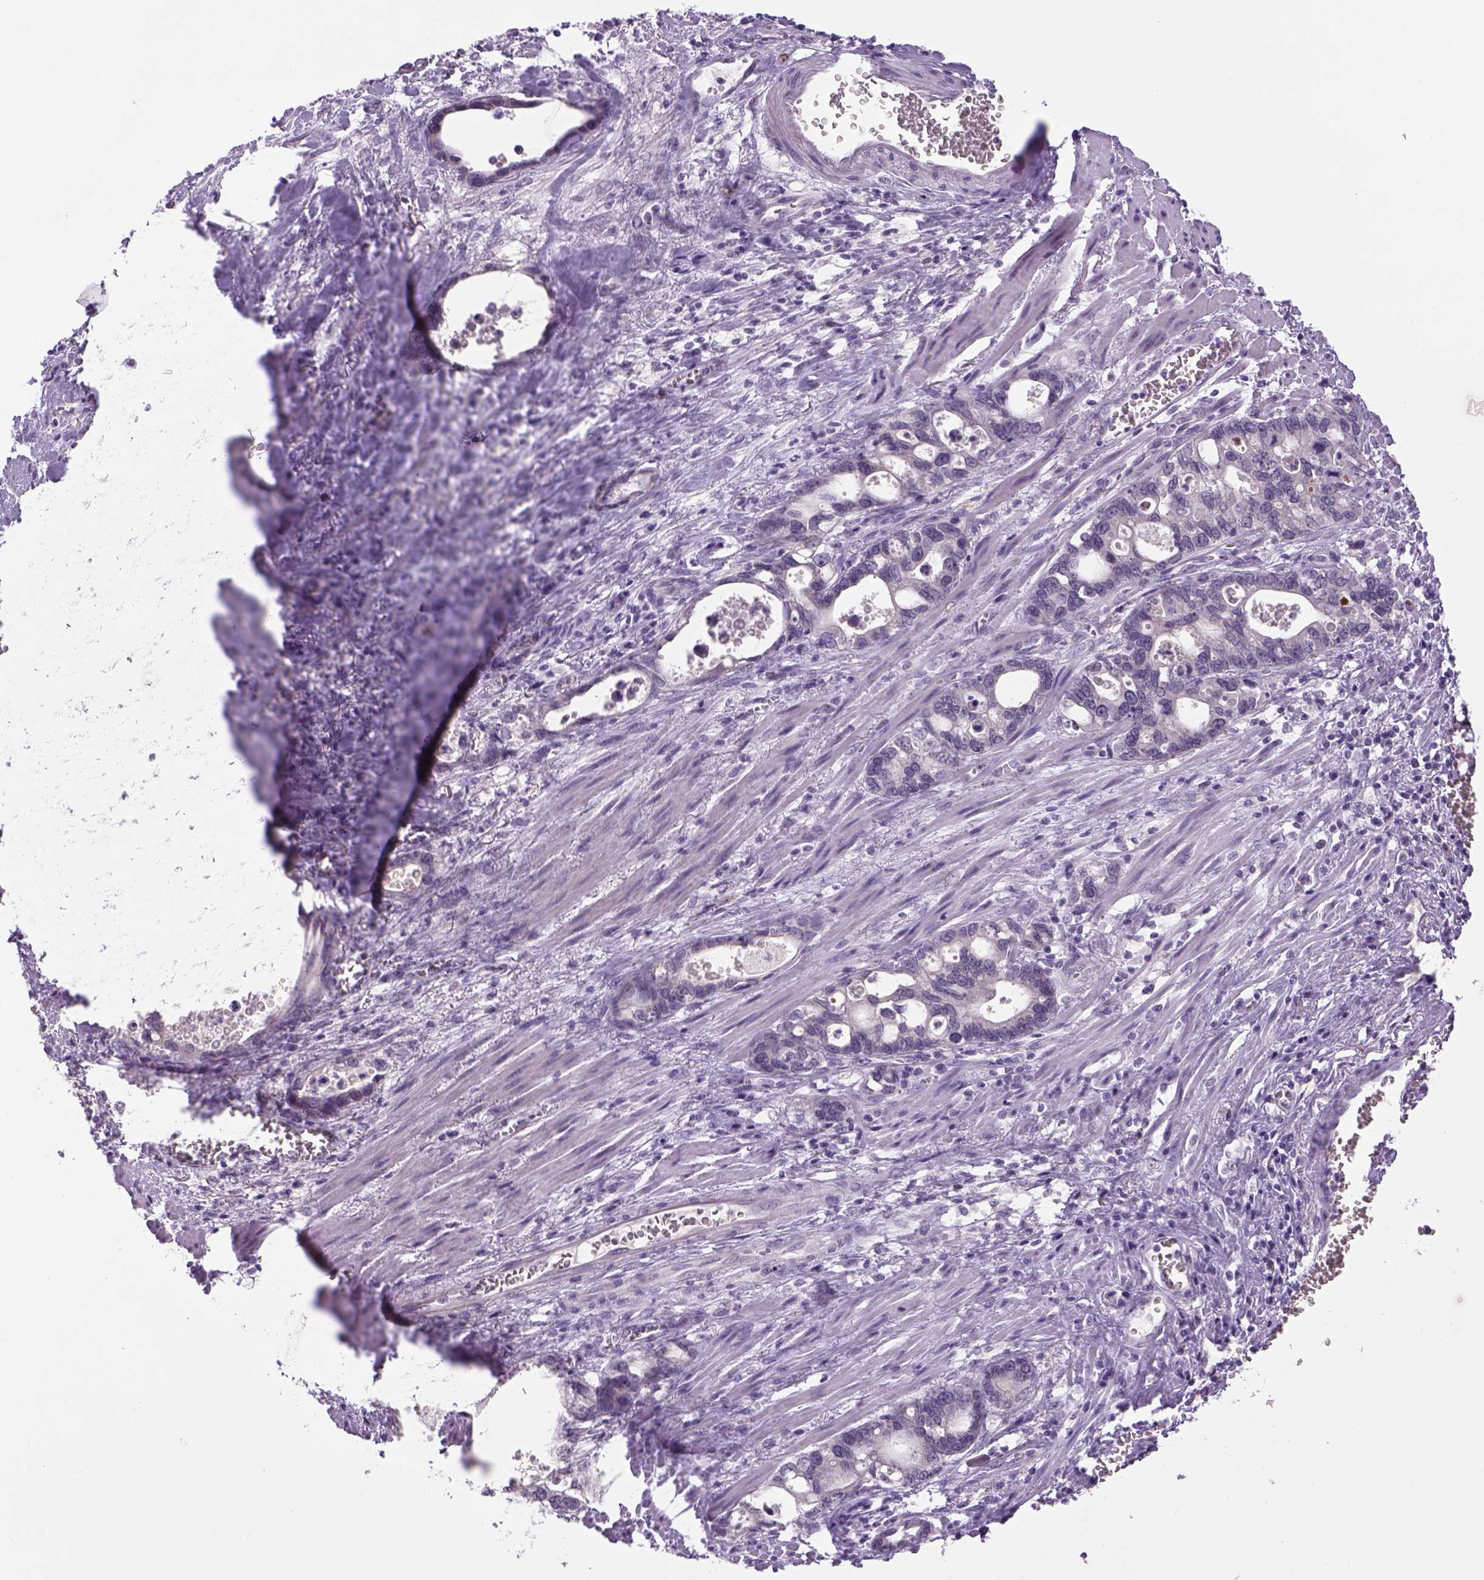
{"staining": {"intensity": "negative", "quantity": "none", "location": "none"}, "tissue": "stomach cancer", "cell_type": "Tumor cells", "image_type": "cancer", "snomed": [{"axis": "morphology", "description": "Normal tissue, NOS"}, {"axis": "morphology", "description": "Adenocarcinoma, NOS"}, {"axis": "topography", "description": "Esophagus"}, {"axis": "topography", "description": "Stomach, upper"}], "caption": "This image is of stomach cancer stained with IHC to label a protein in brown with the nuclei are counter-stained blue. There is no expression in tumor cells.", "gene": "DBH", "patient": {"sex": "male", "age": 74}}